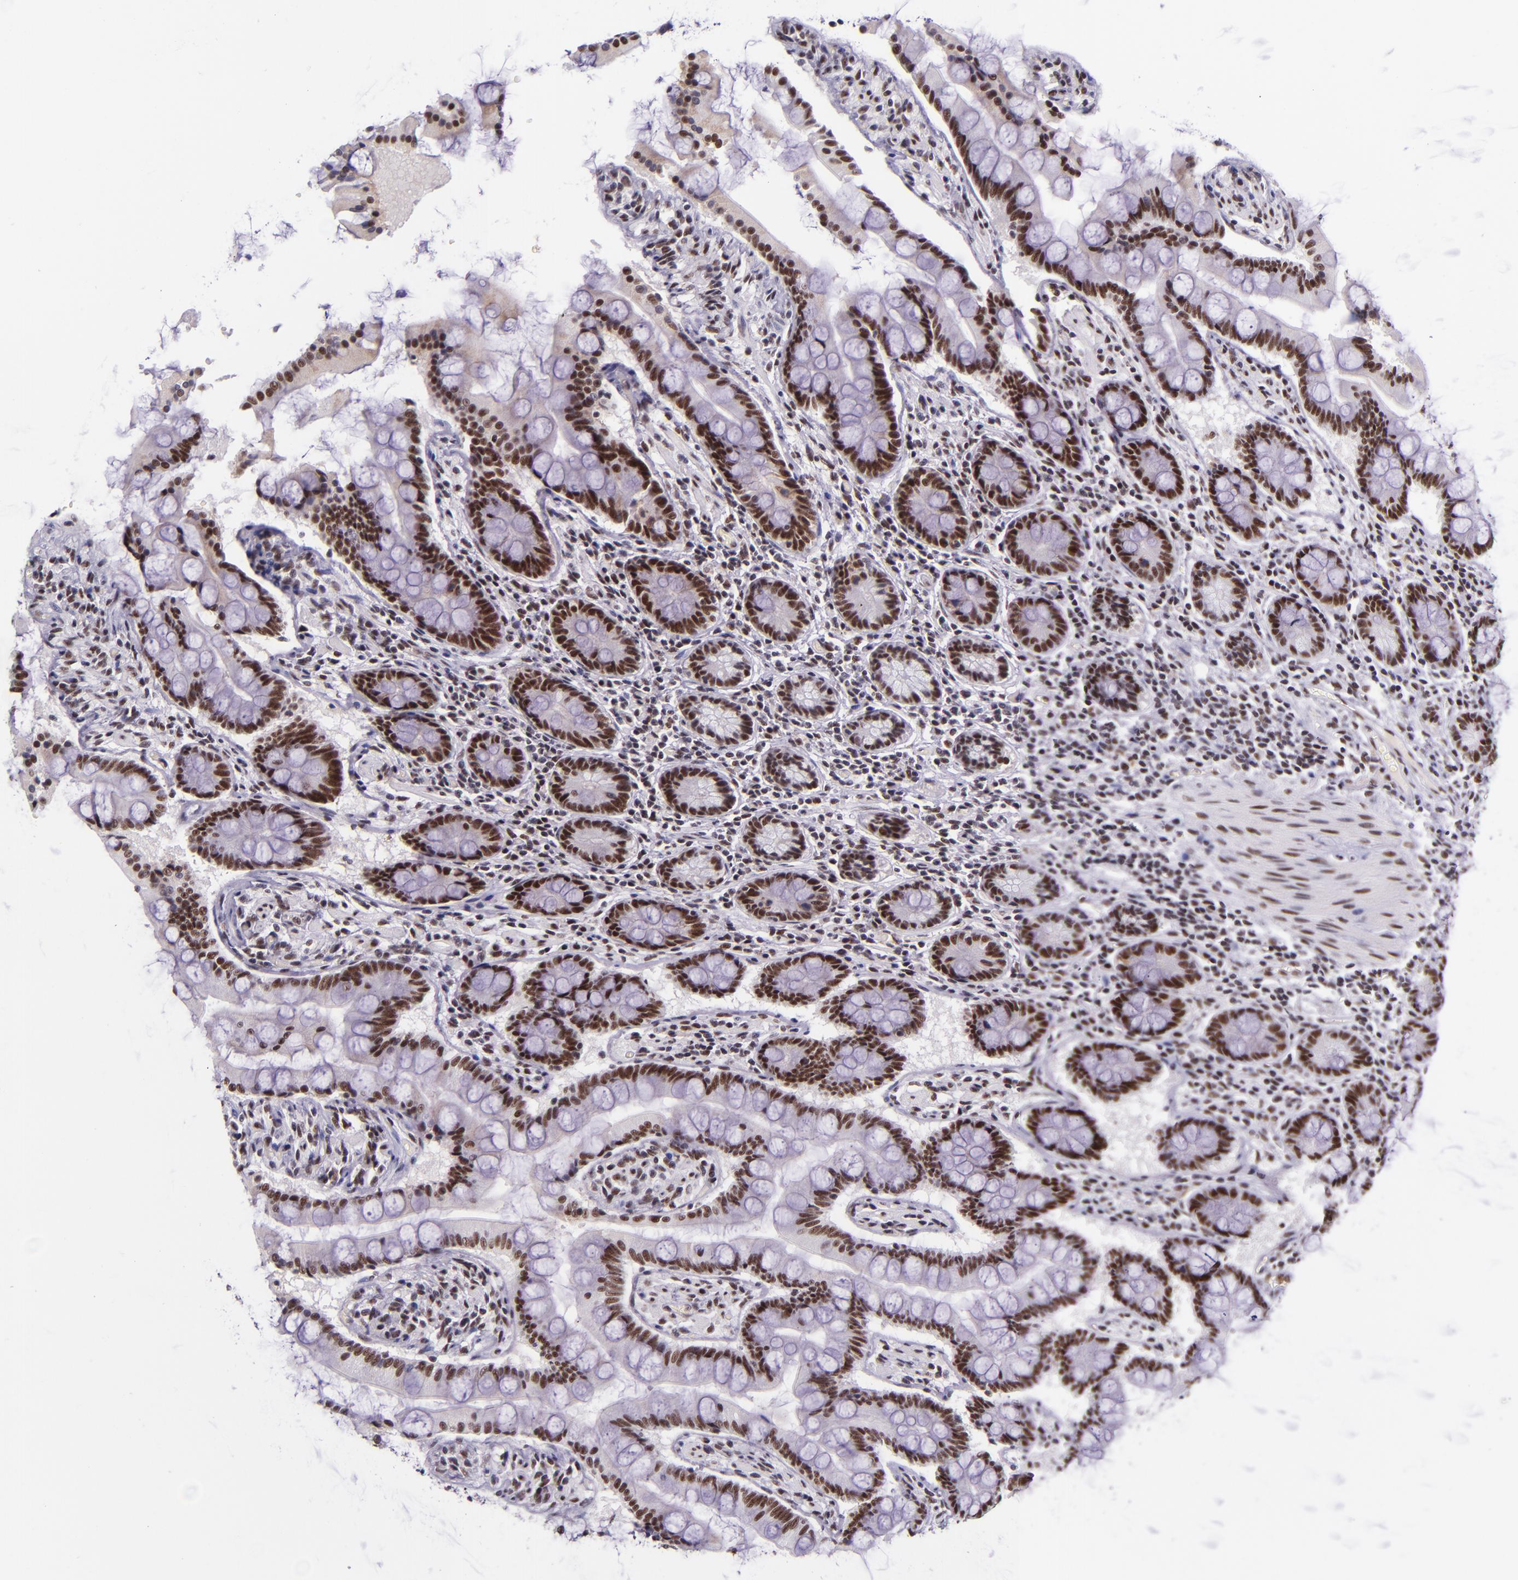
{"staining": {"intensity": "strong", "quantity": ">75%", "location": "nuclear"}, "tissue": "small intestine", "cell_type": "Glandular cells", "image_type": "normal", "snomed": [{"axis": "morphology", "description": "Normal tissue, NOS"}, {"axis": "topography", "description": "Small intestine"}], "caption": "A brown stain highlights strong nuclear expression of a protein in glandular cells of normal human small intestine.", "gene": "GPKOW", "patient": {"sex": "male", "age": 41}}